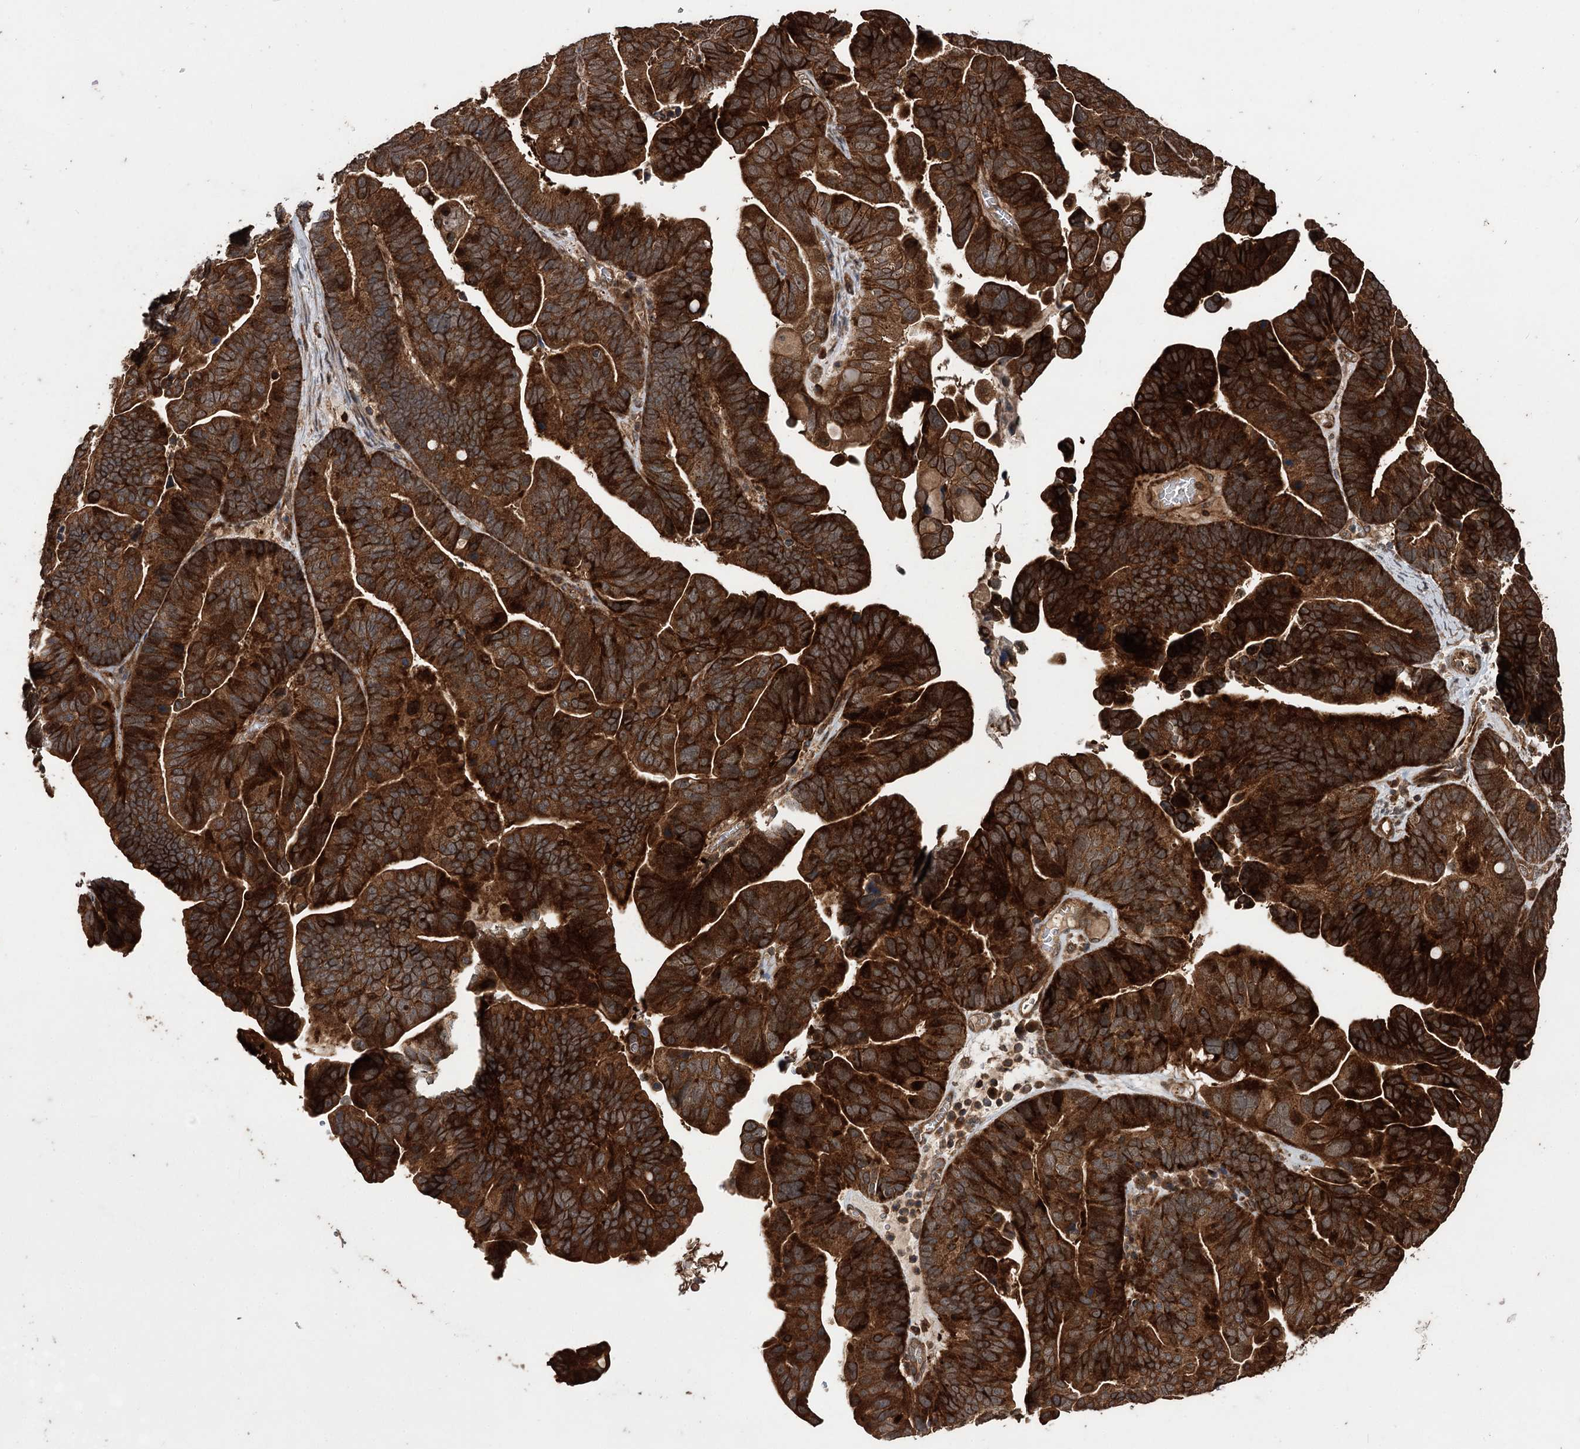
{"staining": {"intensity": "strong", "quantity": ">75%", "location": "cytoplasmic/membranous"}, "tissue": "ovarian cancer", "cell_type": "Tumor cells", "image_type": "cancer", "snomed": [{"axis": "morphology", "description": "Cystadenocarcinoma, serous, NOS"}, {"axis": "topography", "description": "Ovary"}], "caption": "Serous cystadenocarcinoma (ovarian) stained with DAB immunohistochemistry exhibits high levels of strong cytoplasmic/membranous expression in about >75% of tumor cells.", "gene": "RASSF3", "patient": {"sex": "female", "age": 56}}